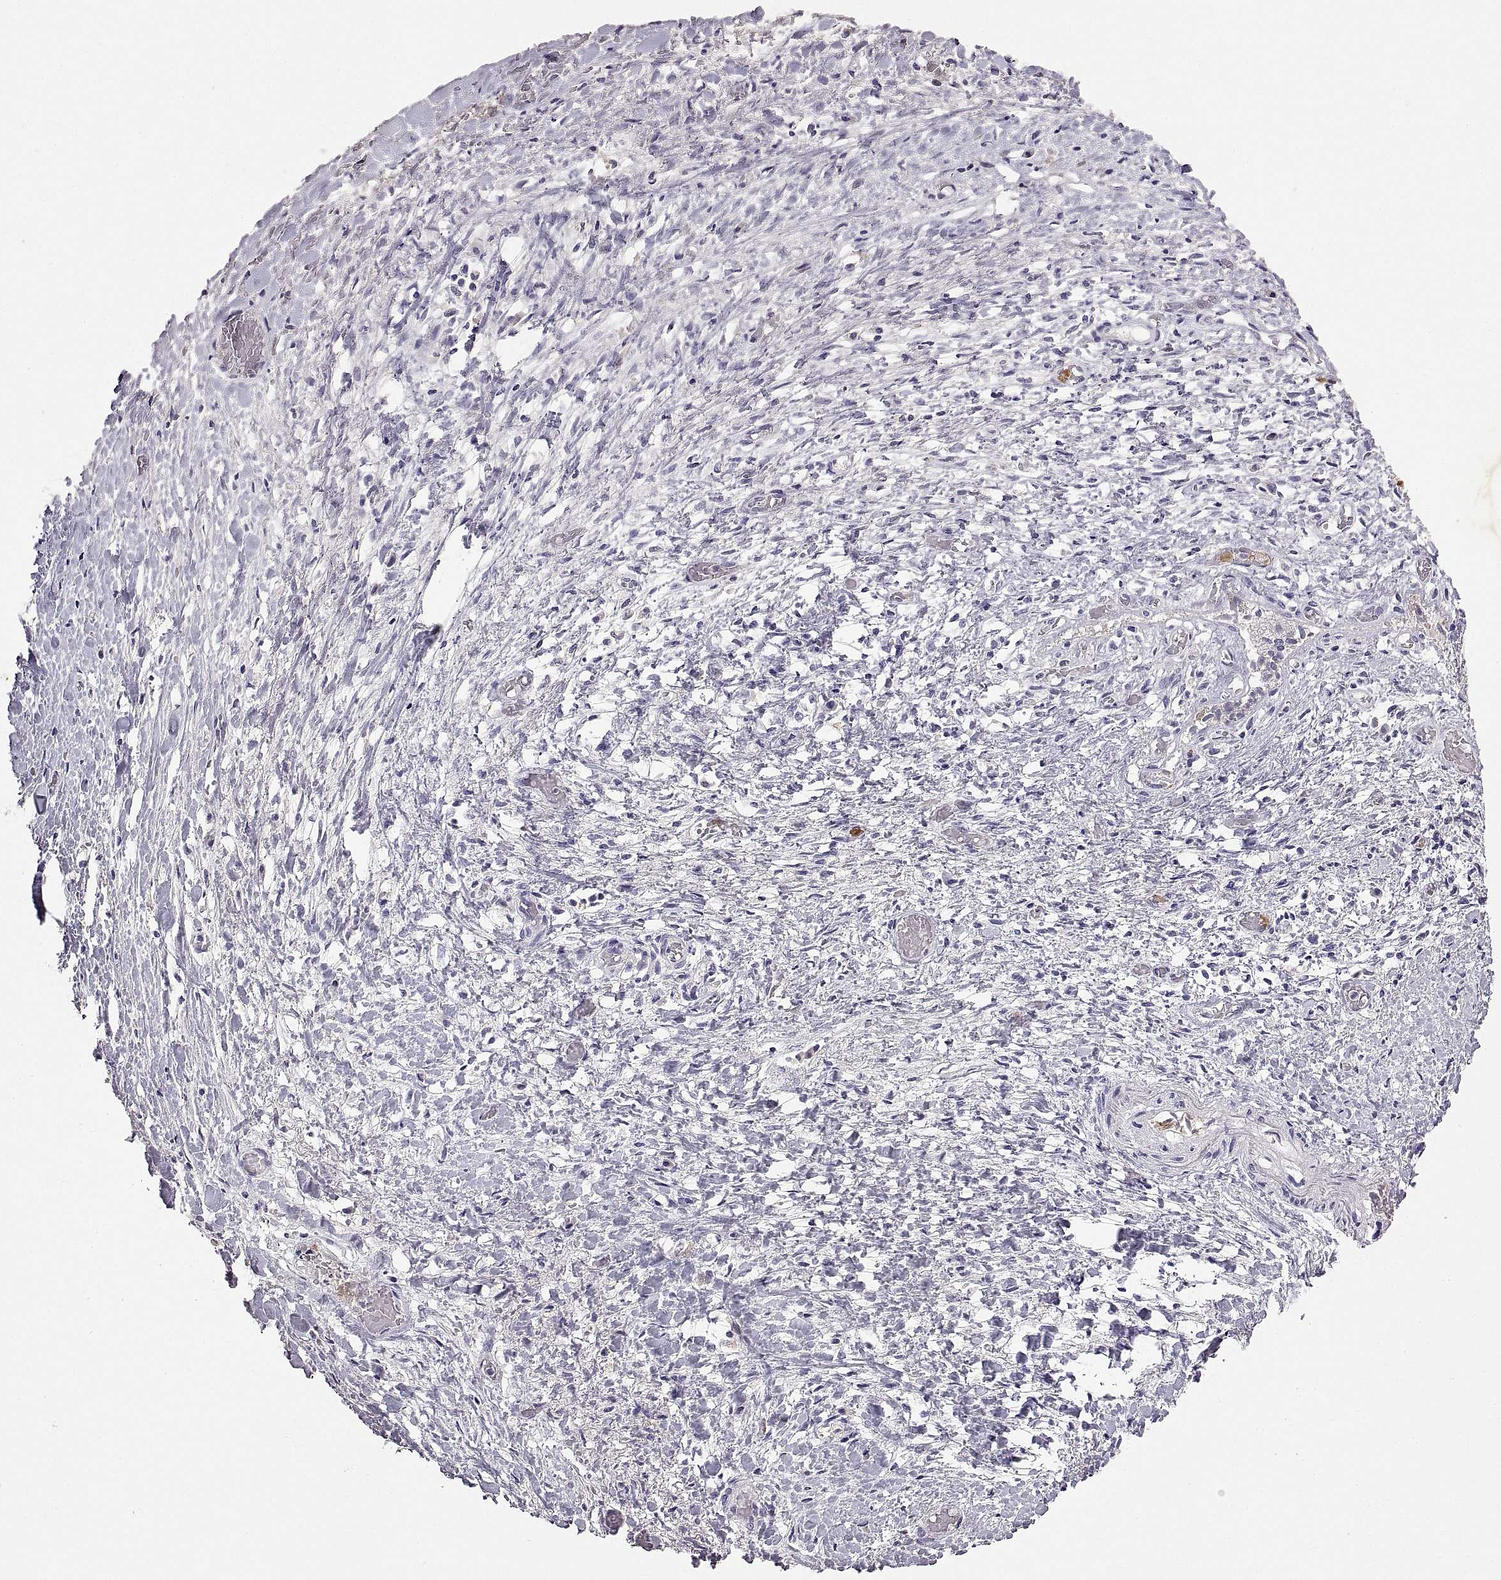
{"staining": {"intensity": "negative", "quantity": "none", "location": "none"}, "tissue": "liver cancer", "cell_type": "Tumor cells", "image_type": "cancer", "snomed": [{"axis": "morphology", "description": "Cholangiocarcinoma"}, {"axis": "topography", "description": "Liver"}], "caption": "Liver cancer (cholangiocarcinoma) stained for a protein using immunohistochemistry demonstrates no staining tumor cells.", "gene": "DEFB136", "patient": {"sex": "female", "age": 52}}